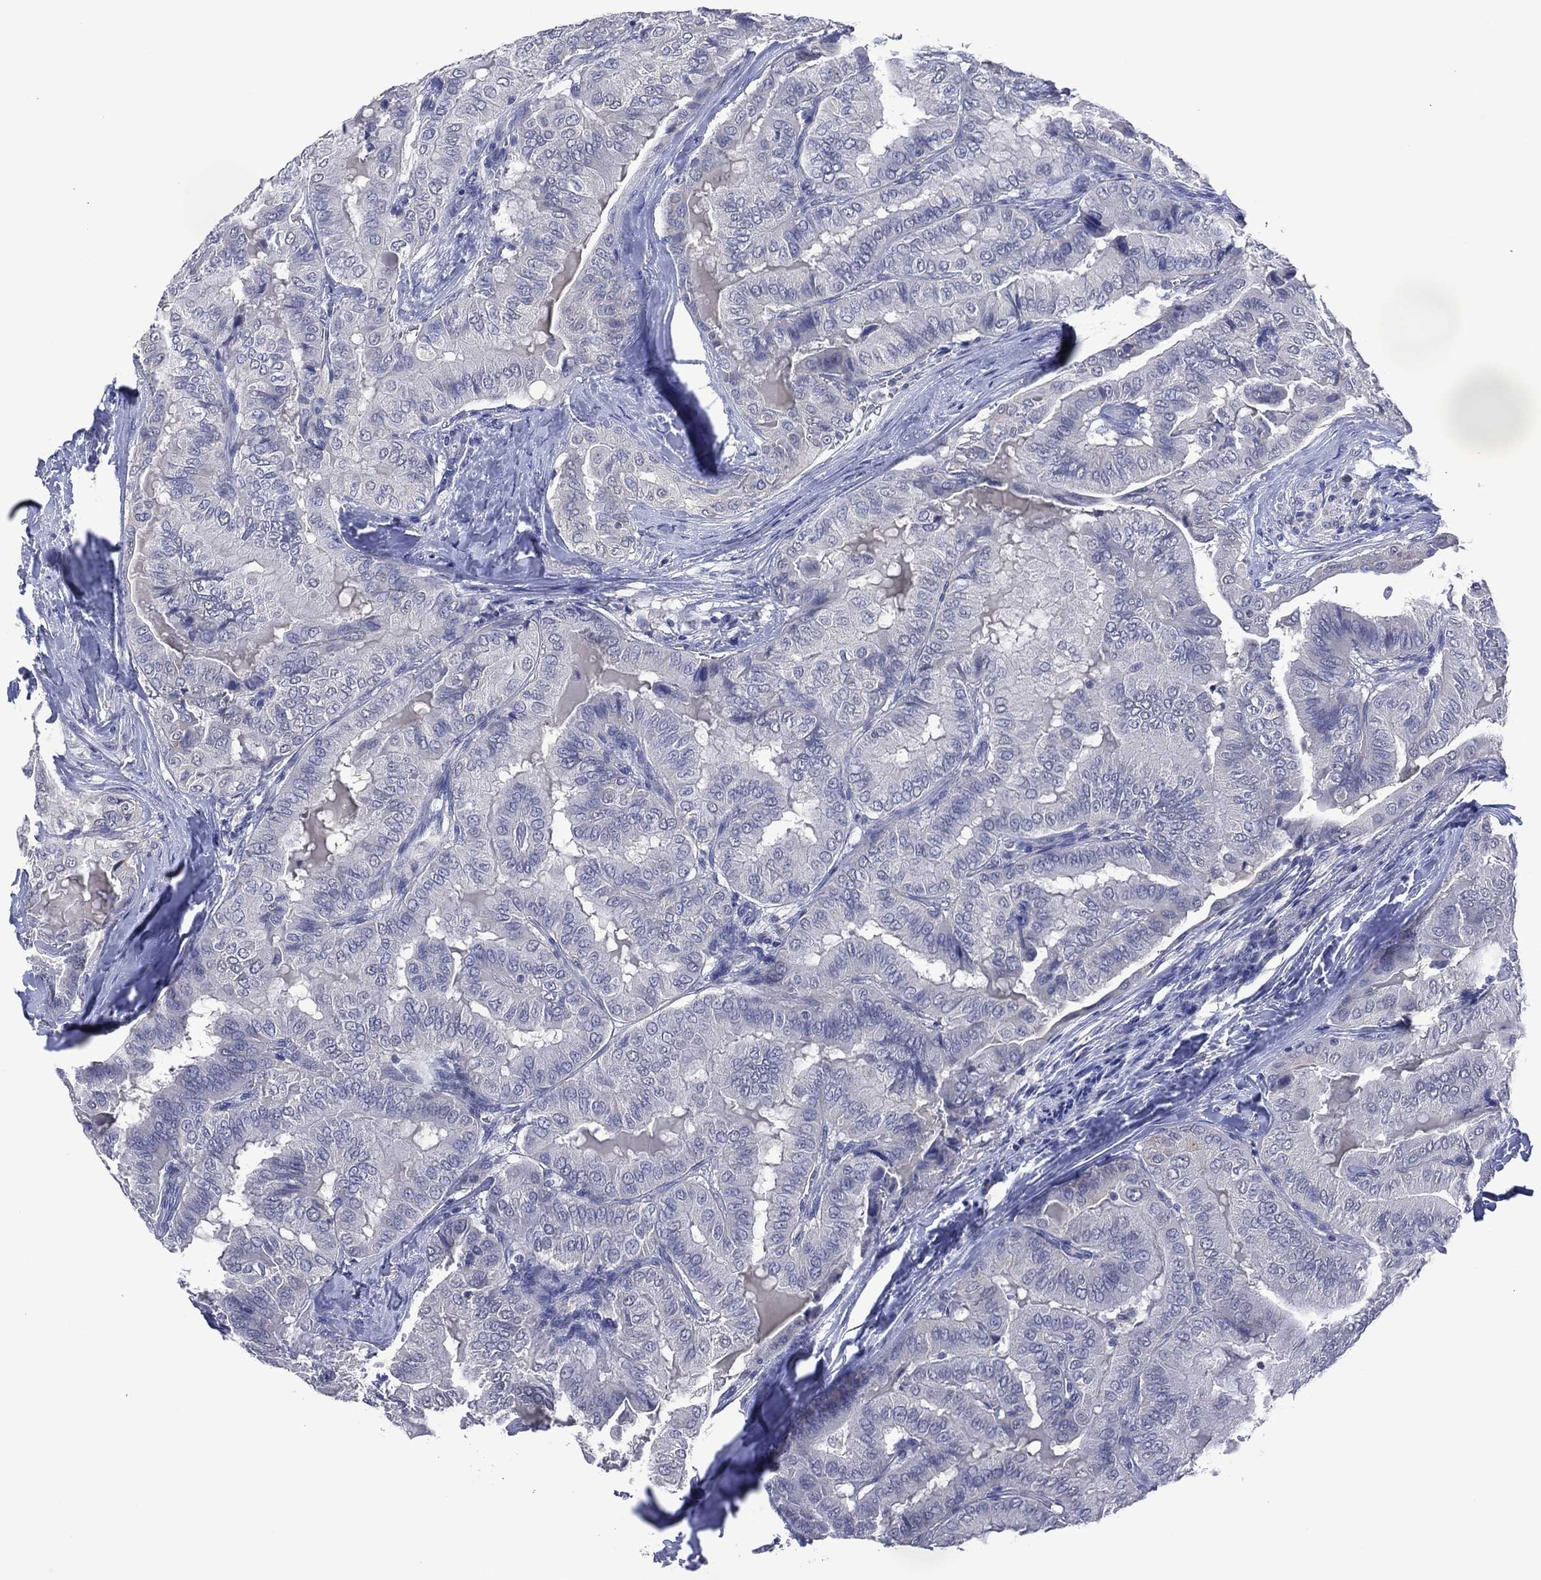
{"staining": {"intensity": "negative", "quantity": "none", "location": "none"}, "tissue": "thyroid cancer", "cell_type": "Tumor cells", "image_type": "cancer", "snomed": [{"axis": "morphology", "description": "Papillary adenocarcinoma, NOS"}, {"axis": "topography", "description": "Thyroid gland"}], "caption": "IHC of human papillary adenocarcinoma (thyroid) shows no positivity in tumor cells. (DAB (3,3'-diaminobenzidine) IHC with hematoxylin counter stain).", "gene": "ASB10", "patient": {"sex": "female", "age": 68}}